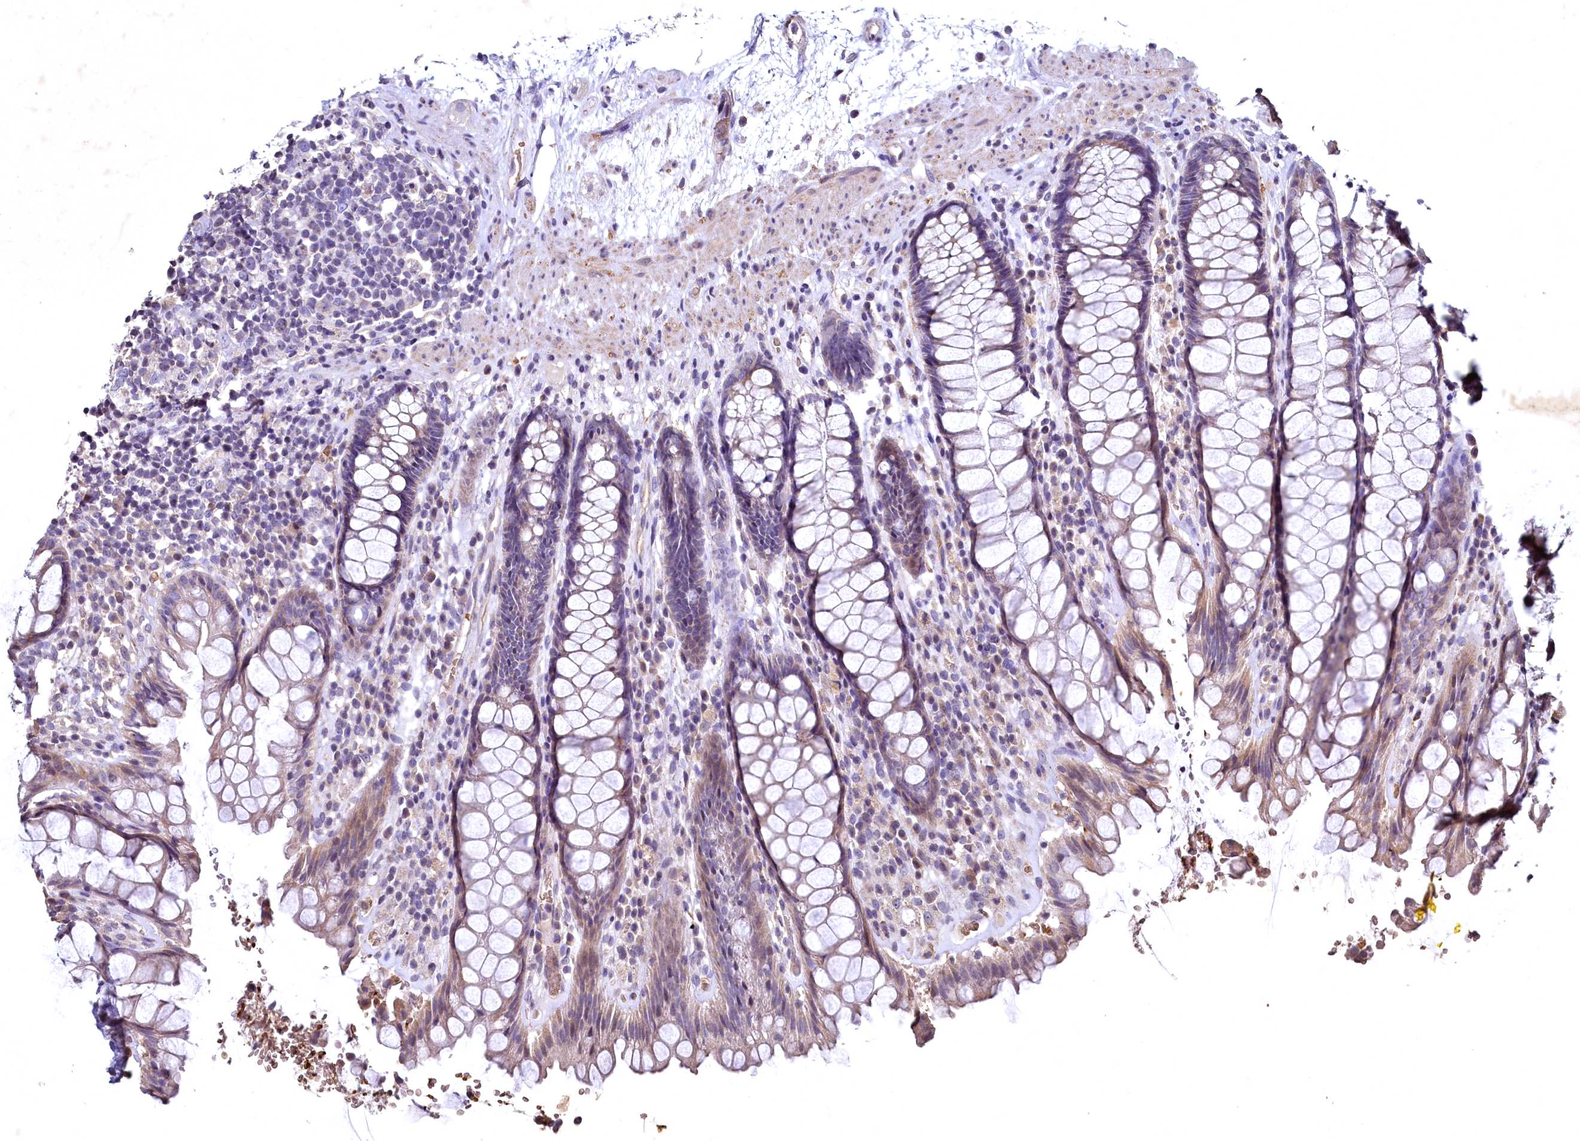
{"staining": {"intensity": "weak", "quantity": "25%-75%", "location": "cytoplasmic/membranous"}, "tissue": "rectum", "cell_type": "Glandular cells", "image_type": "normal", "snomed": [{"axis": "morphology", "description": "Normal tissue, NOS"}, {"axis": "topography", "description": "Rectum"}], "caption": "This image shows normal rectum stained with immunohistochemistry to label a protein in brown. The cytoplasmic/membranous of glandular cells show weak positivity for the protein. Nuclei are counter-stained blue.", "gene": "SPTA1", "patient": {"sex": "male", "age": 64}}